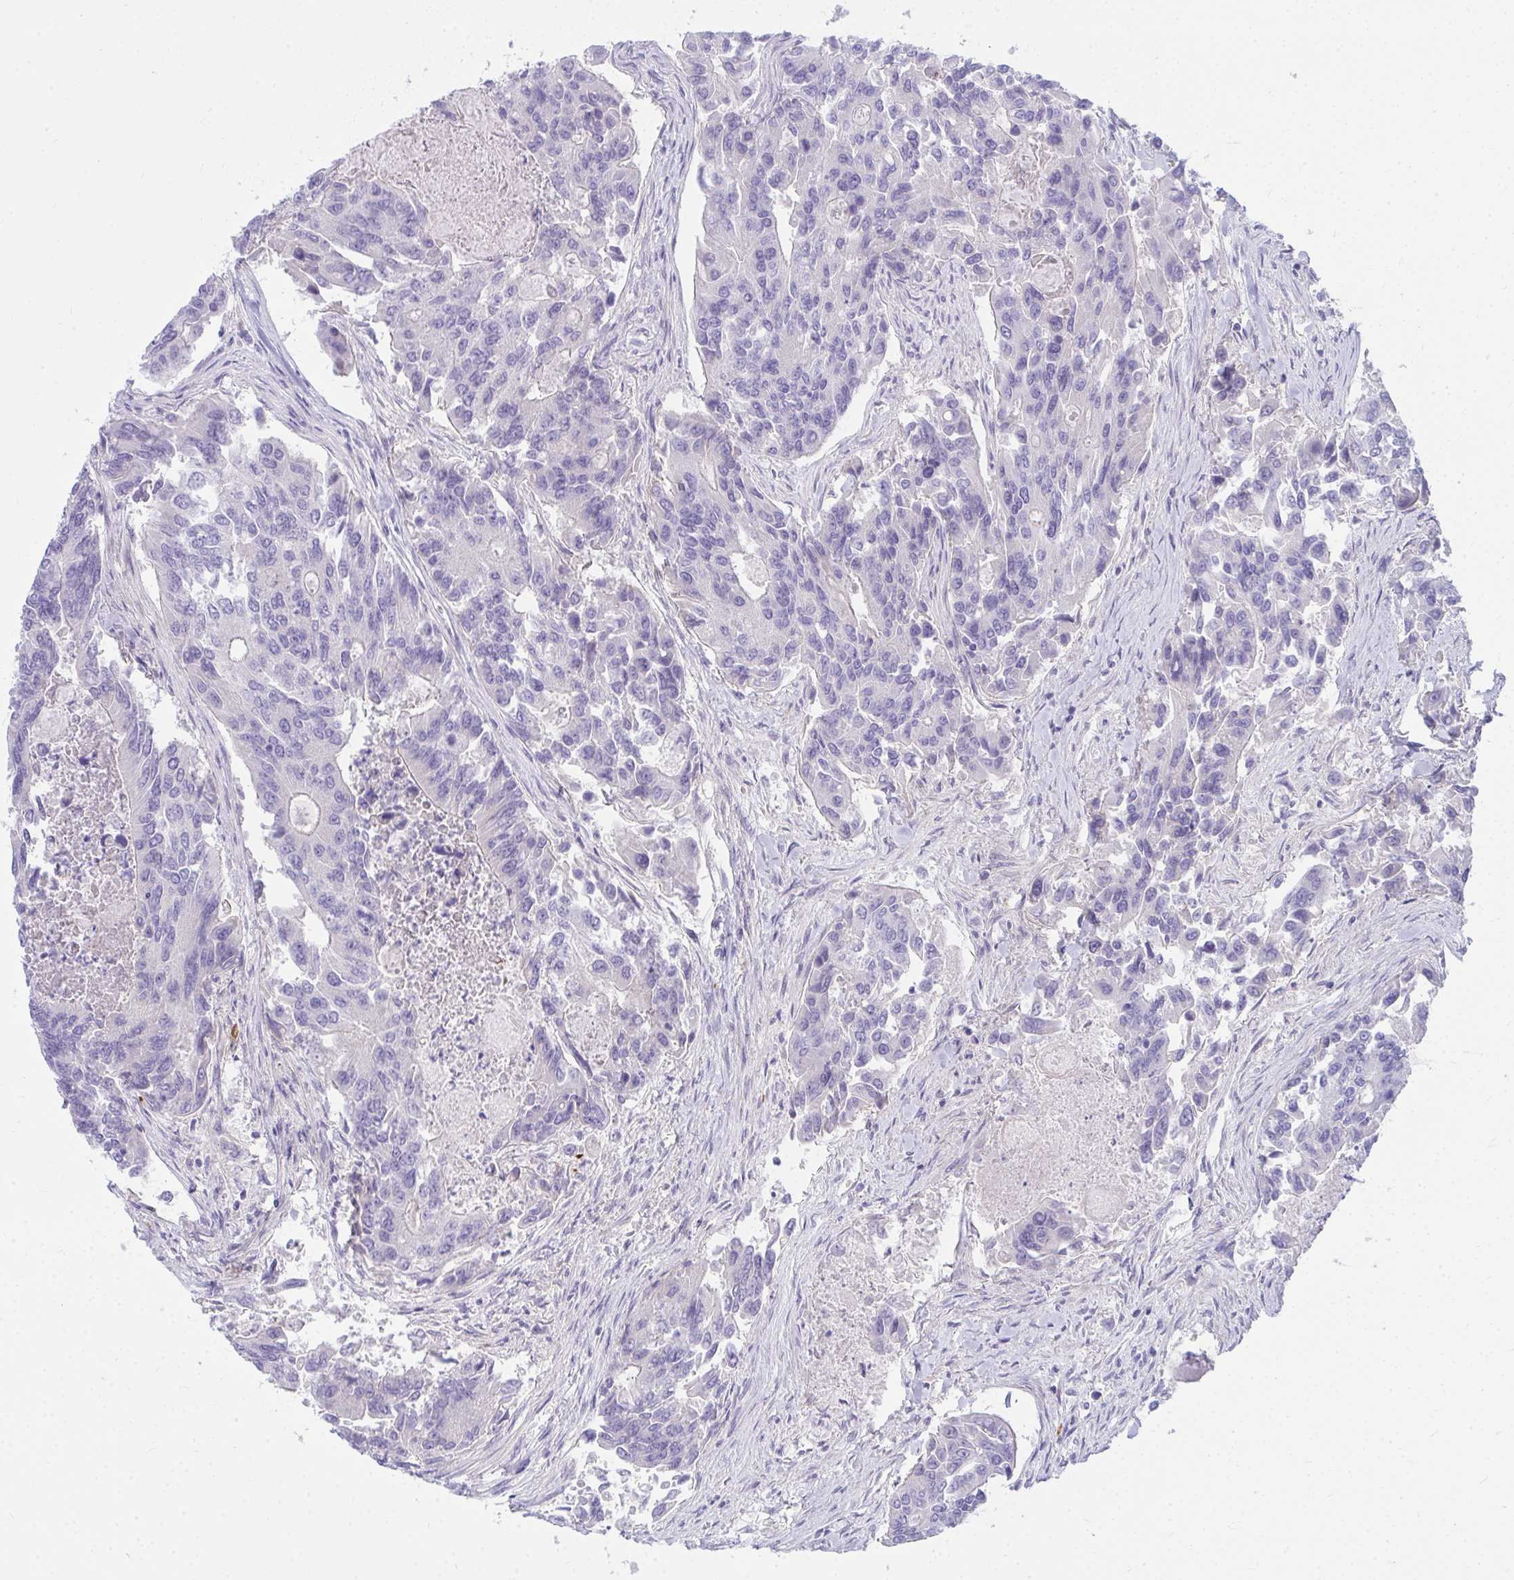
{"staining": {"intensity": "negative", "quantity": "none", "location": "none"}, "tissue": "colorectal cancer", "cell_type": "Tumor cells", "image_type": "cancer", "snomed": [{"axis": "morphology", "description": "Adenocarcinoma, NOS"}, {"axis": "topography", "description": "Colon"}], "caption": "Tumor cells show no significant protein positivity in adenocarcinoma (colorectal).", "gene": "LRRC36", "patient": {"sex": "female", "age": 67}}